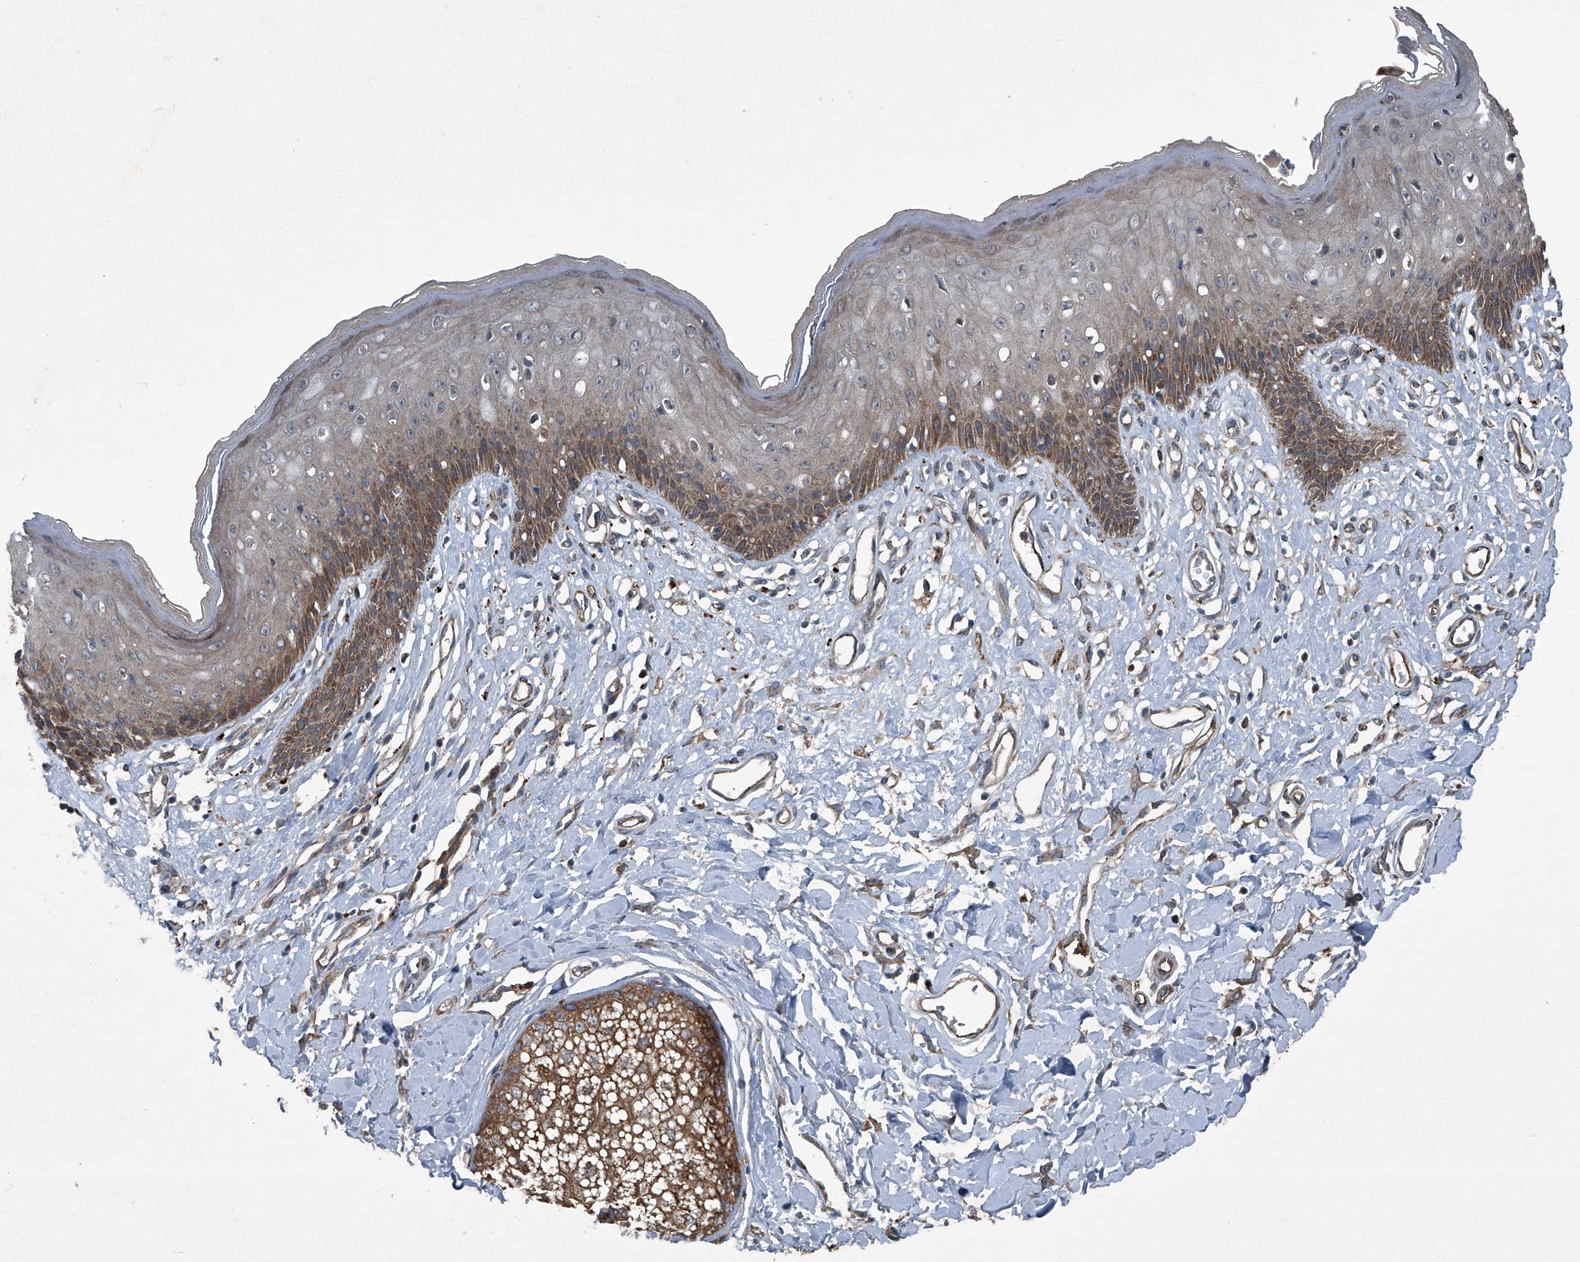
{"staining": {"intensity": "moderate", "quantity": "<25%", "location": "cytoplasmic/membranous"}, "tissue": "skin", "cell_type": "Epidermal cells", "image_type": "normal", "snomed": [{"axis": "morphology", "description": "Normal tissue, NOS"}, {"axis": "morphology", "description": "Squamous cell carcinoma, NOS"}, {"axis": "topography", "description": "Vulva"}], "caption": "A brown stain highlights moderate cytoplasmic/membranous staining of a protein in epidermal cells of unremarkable human skin.", "gene": "SENP2", "patient": {"sex": "female", "age": 85}}